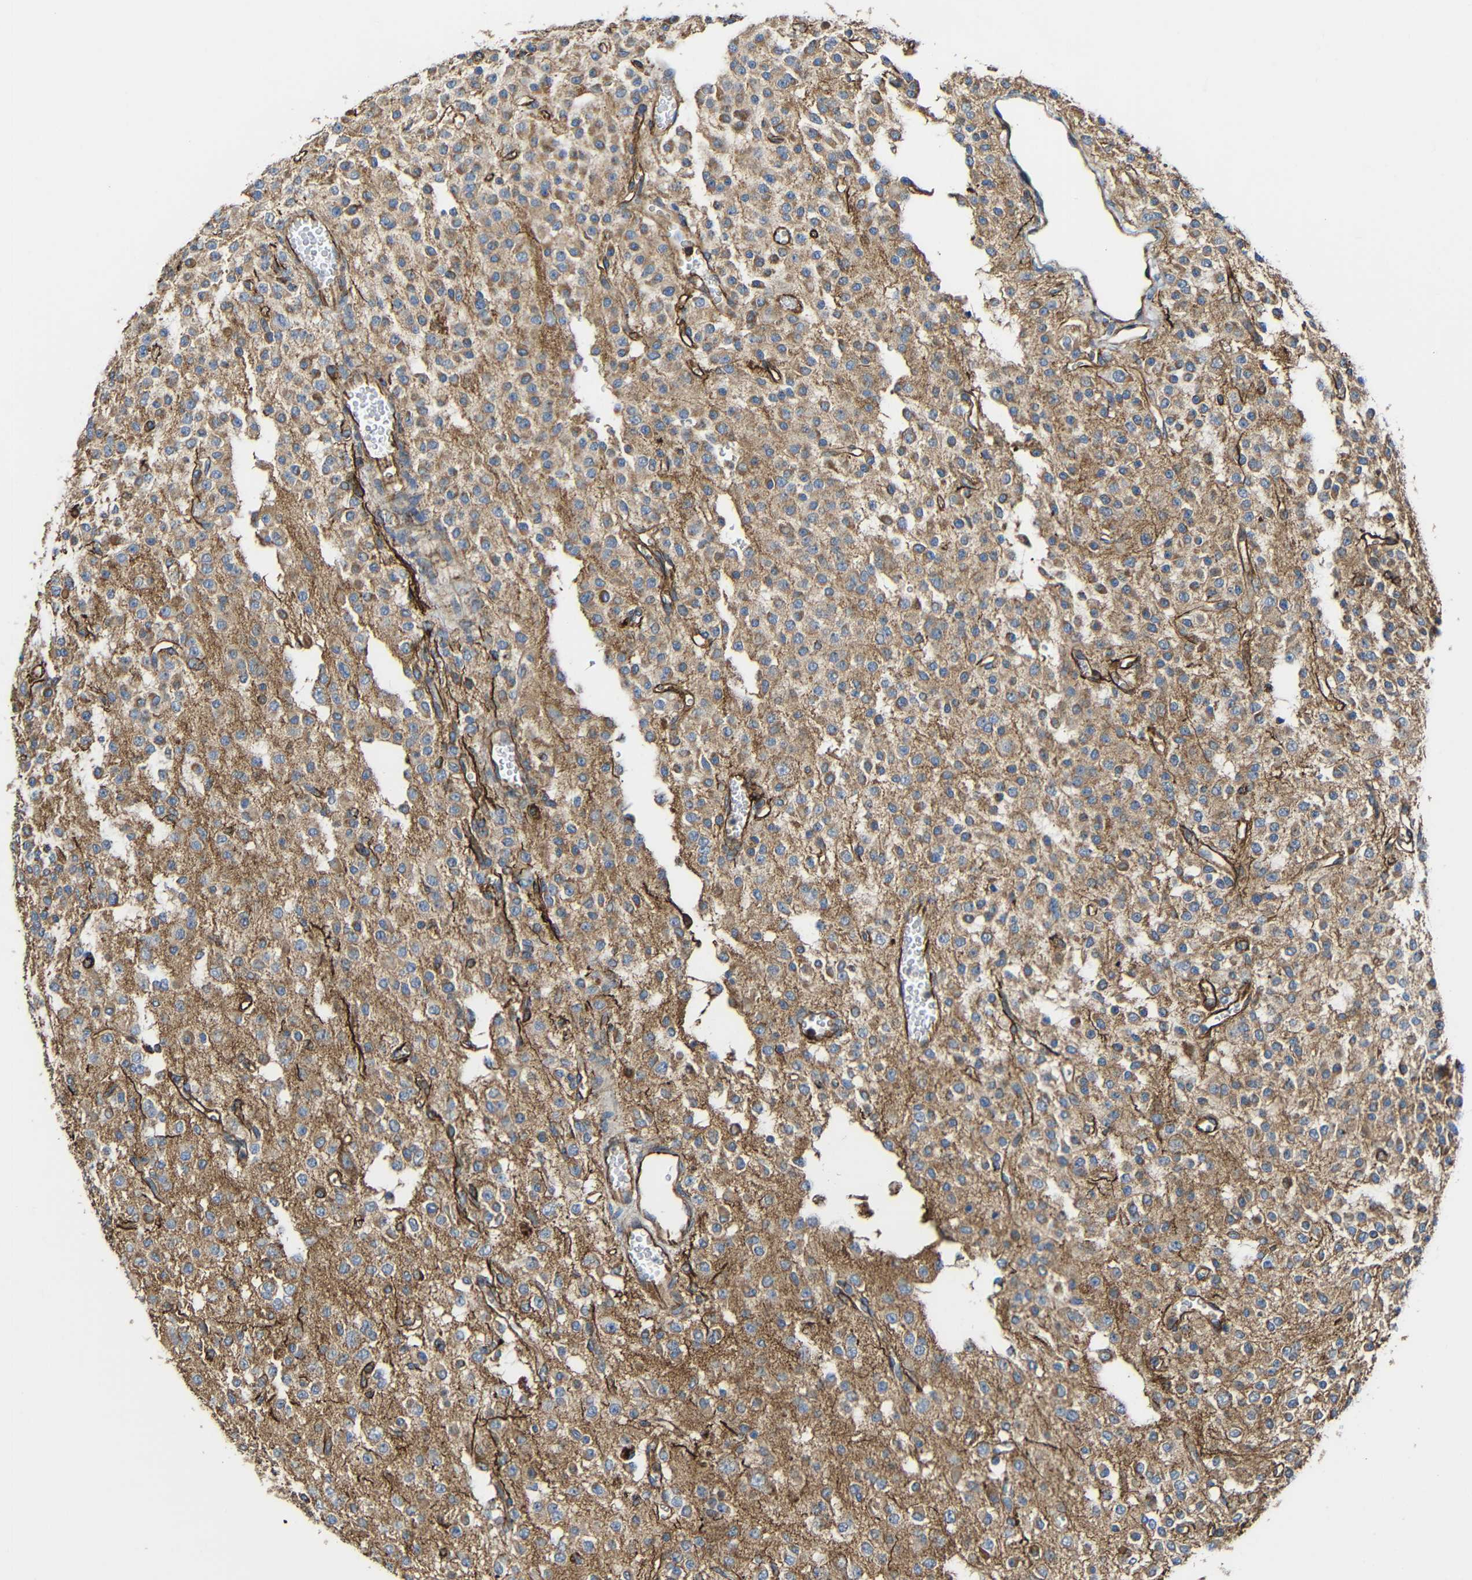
{"staining": {"intensity": "moderate", "quantity": "25%-75%", "location": "cytoplasmic/membranous"}, "tissue": "glioma", "cell_type": "Tumor cells", "image_type": "cancer", "snomed": [{"axis": "morphology", "description": "Glioma, malignant, Low grade"}, {"axis": "topography", "description": "Brain"}], "caption": "Moderate cytoplasmic/membranous protein expression is present in approximately 25%-75% of tumor cells in malignant glioma (low-grade).", "gene": "IGSF10", "patient": {"sex": "male", "age": 38}}